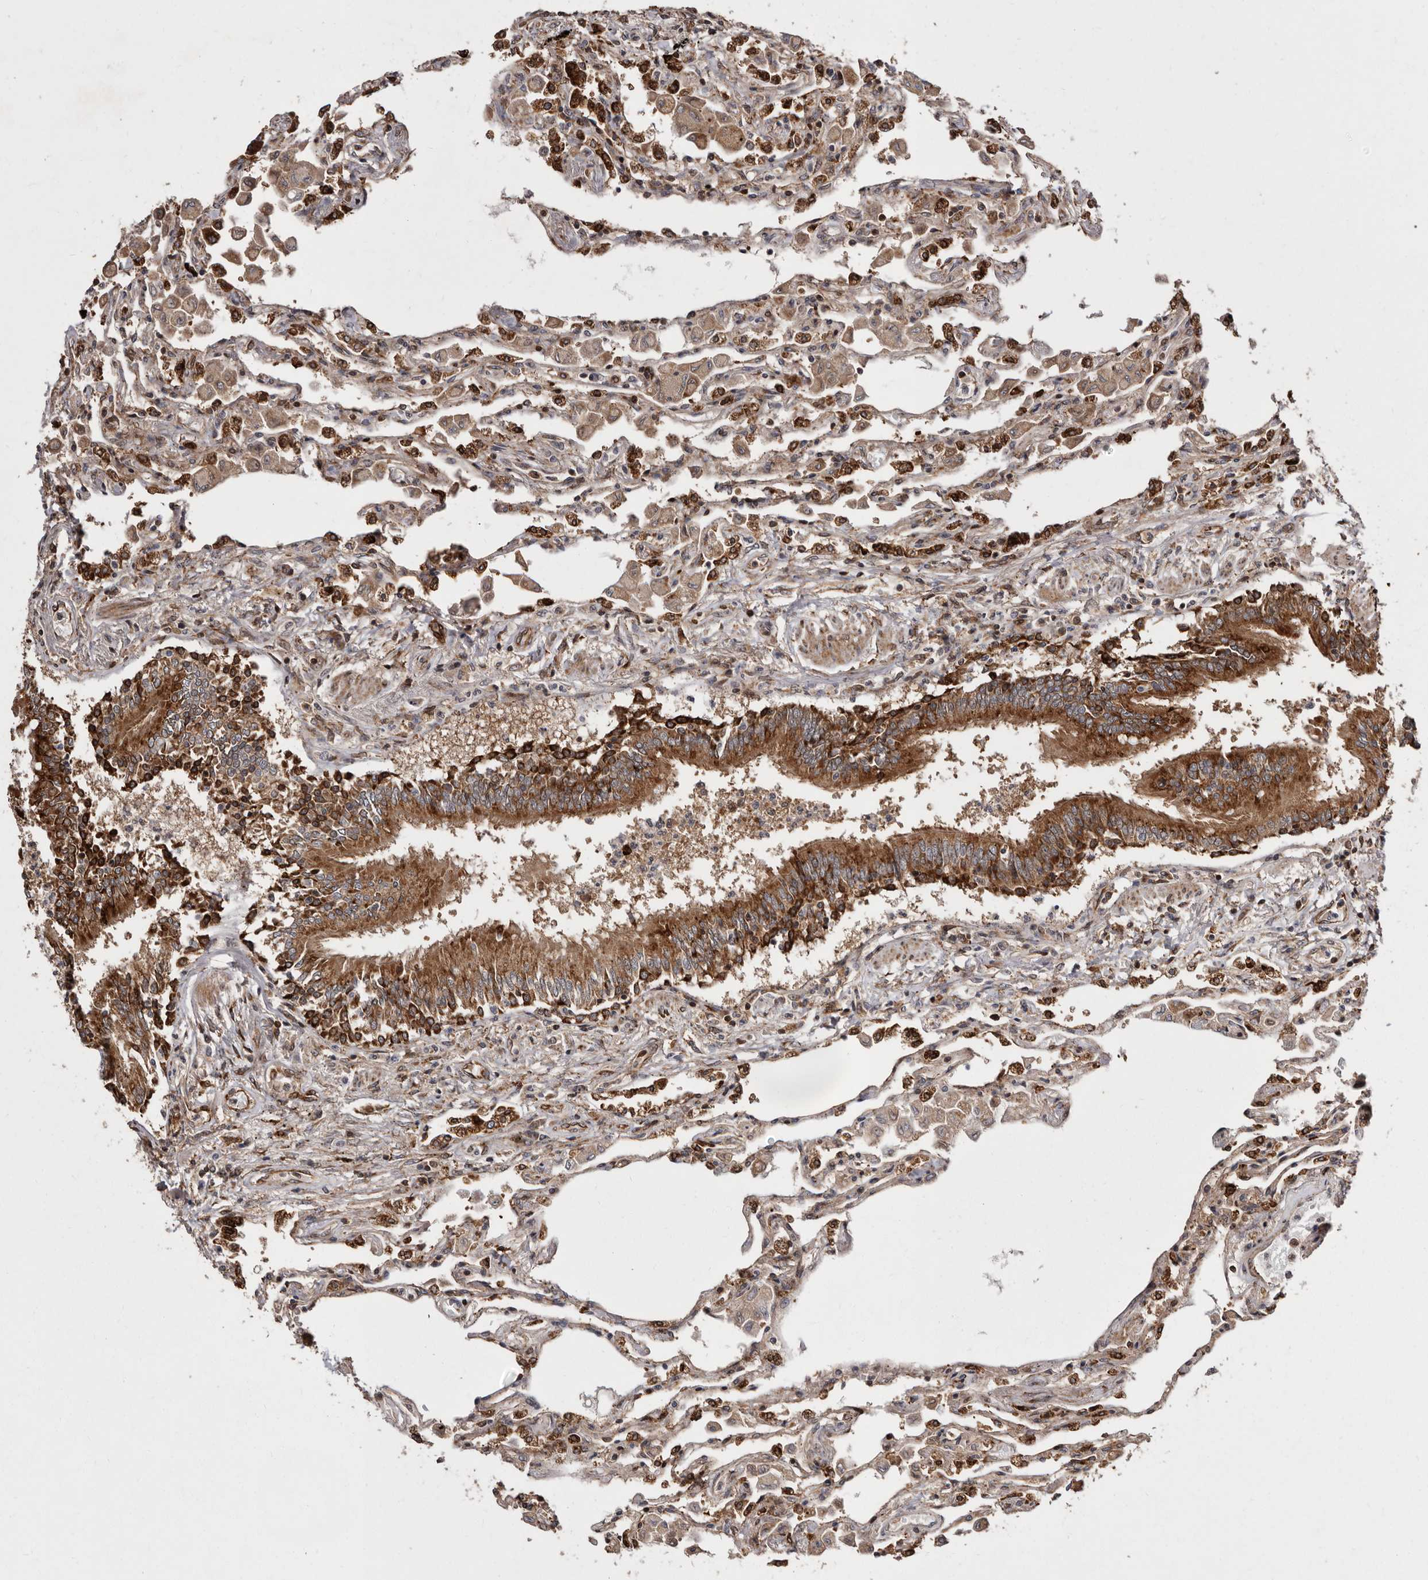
{"staining": {"intensity": "moderate", "quantity": ">75%", "location": "cytoplasmic/membranous"}, "tissue": "lung", "cell_type": "Alveolar cells", "image_type": "normal", "snomed": [{"axis": "morphology", "description": "Normal tissue, NOS"}, {"axis": "topography", "description": "Bronchus"}, {"axis": "topography", "description": "Lung"}], "caption": "This photomicrograph displays normal lung stained with IHC to label a protein in brown. The cytoplasmic/membranous of alveolar cells show moderate positivity for the protein. Nuclei are counter-stained blue.", "gene": "FLAD1", "patient": {"sex": "female", "age": 49}}